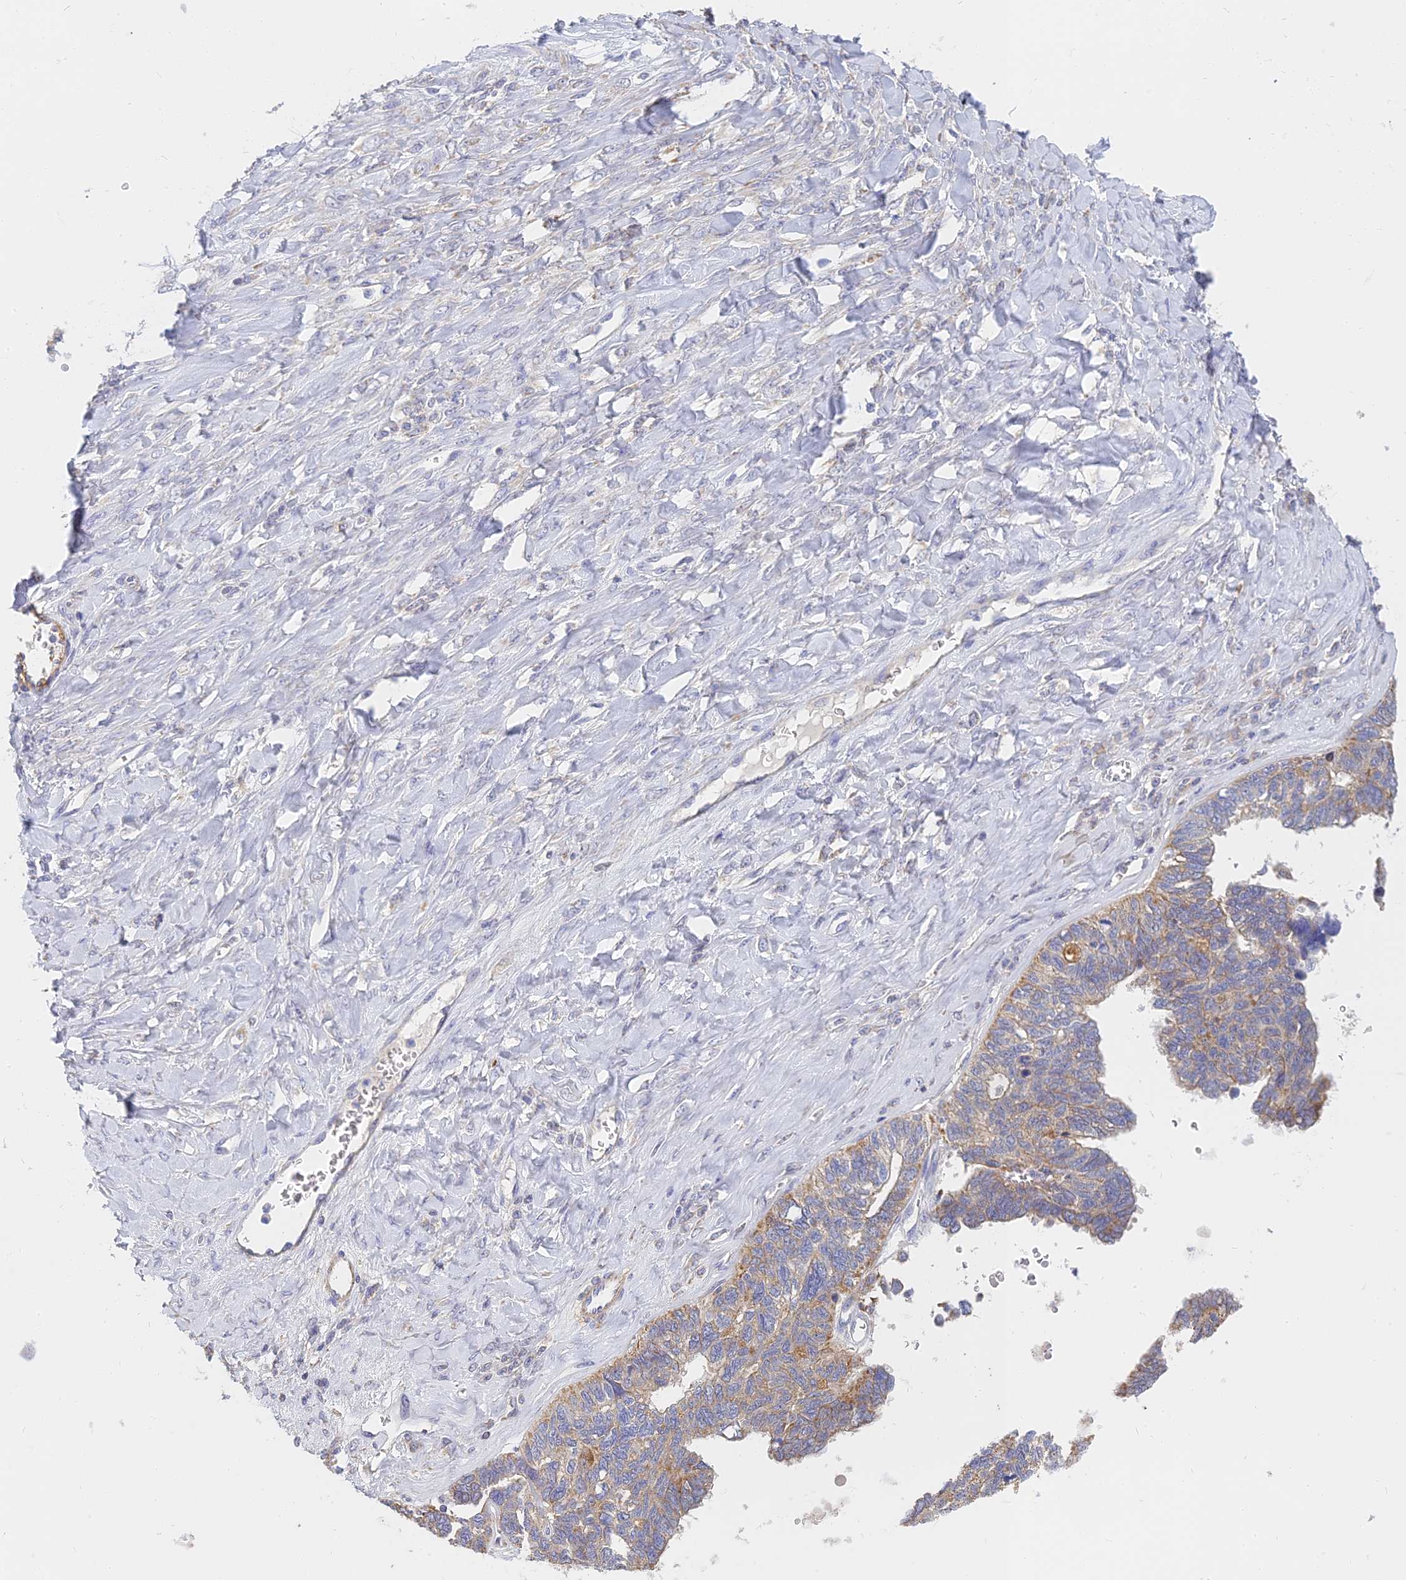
{"staining": {"intensity": "moderate", "quantity": "25%-75%", "location": "cytoplasmic/membranous"}, "tissue": "ovarian cancer", "cell_type": "Tumor cells", "image_type": "cancer", "snomed": [{"axis": "morphology", "description": "Cystadenocarcinoma, serous, NOS"}, {"axis": "topography", "description": "Ovary"}], "caption": "Protein expression analysis of serous cystadenocarcinoma (ovarian) demonstrates moderate cytoplasmic/membranous positivity in approximately 25%-75% of tumor cells.", "gene": "MRPL15", "patient": {"sex": "female", "age": 79}}